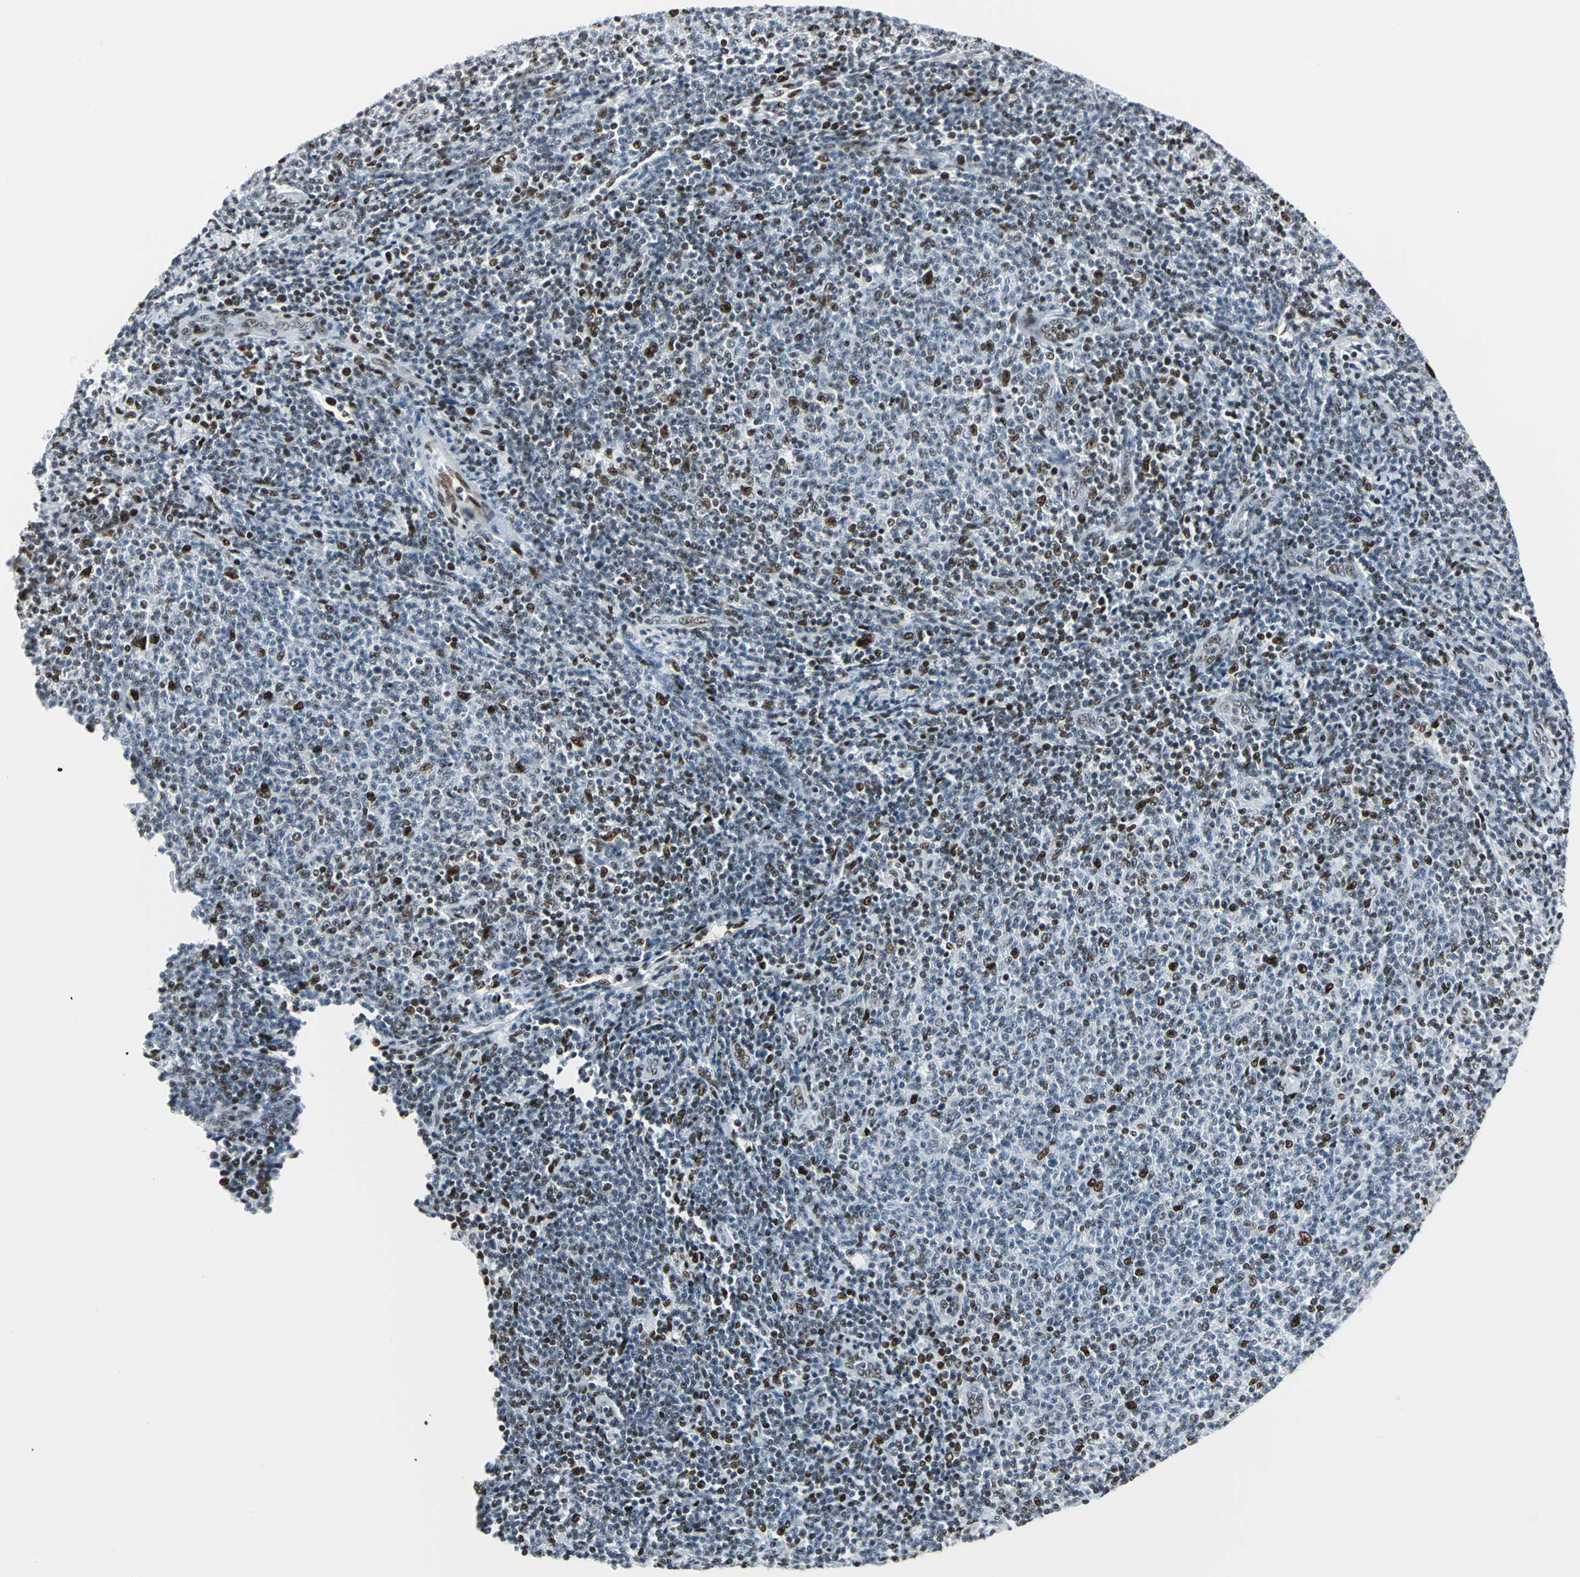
{"staining": {"intensity": "strong", "quantity": "<25%", "location": "nuclear"}, "tissue": "lymphoma", "cell_type": "Tumor cells", "image_type": "cancer", "snomed": [{"axis": "morphology", "description": "Malignant lymphoma, non-Hodgkin's type, Low grade"}, {"axis": "topography", "description": "Lymph node"}], "caption": "The photomicrograph displays immunohistochemical staining of lymphoma. There is strong nuclear positivity is present in about <25% of tumor cells. (DAB (3,3'-diaminobenzidine) IHC, brown staining for protein, blue staining for nuclei).", "gene": "HDAC2", "patient": {"sex": "male", "age": 66}}